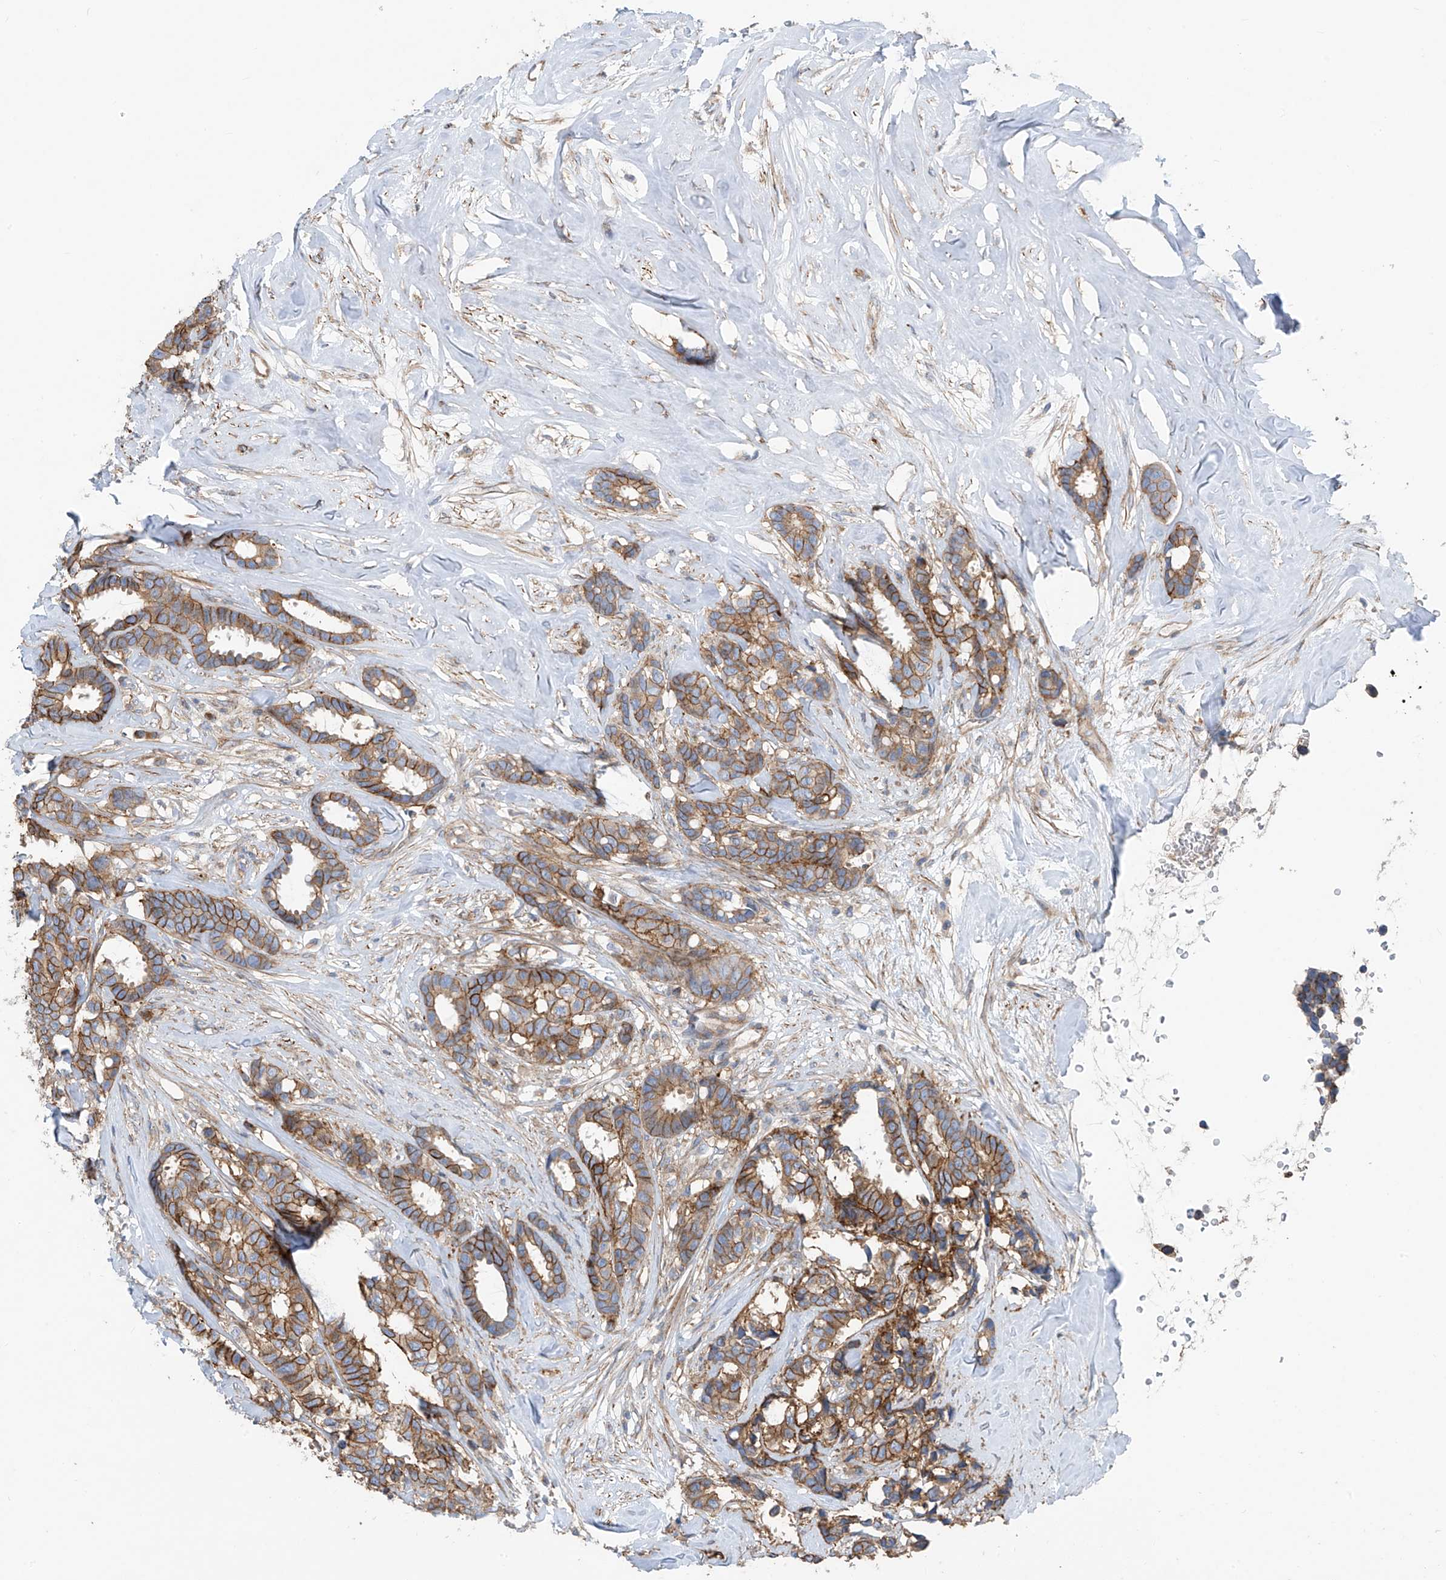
{"staining": {"intensity": "moderate", "quantity": ">75%", "location": "cytoplasmic/membranous"}, "tissue": "breast cancer", "cell_type": "Tumor cells", "image_type": "cancer", "snomed": [{"axis": "morphology", "description": "Duct carcinoma"}, {"axis": "topography", "description": "Breast"}], "caption": "A brown stain shows moderate cytoplasmic/membranous expression of a protein in breast cancer (intraductal carcinoma) tumor cells. The protein is stained brown, and the nuclei are stained in blue (DAB (3,3'-diaminobenzidine) IHC with brightfield microscopy, high magnification).", "gene": "SLC1A5", "patient": {"sex": "female", "age": 87}}